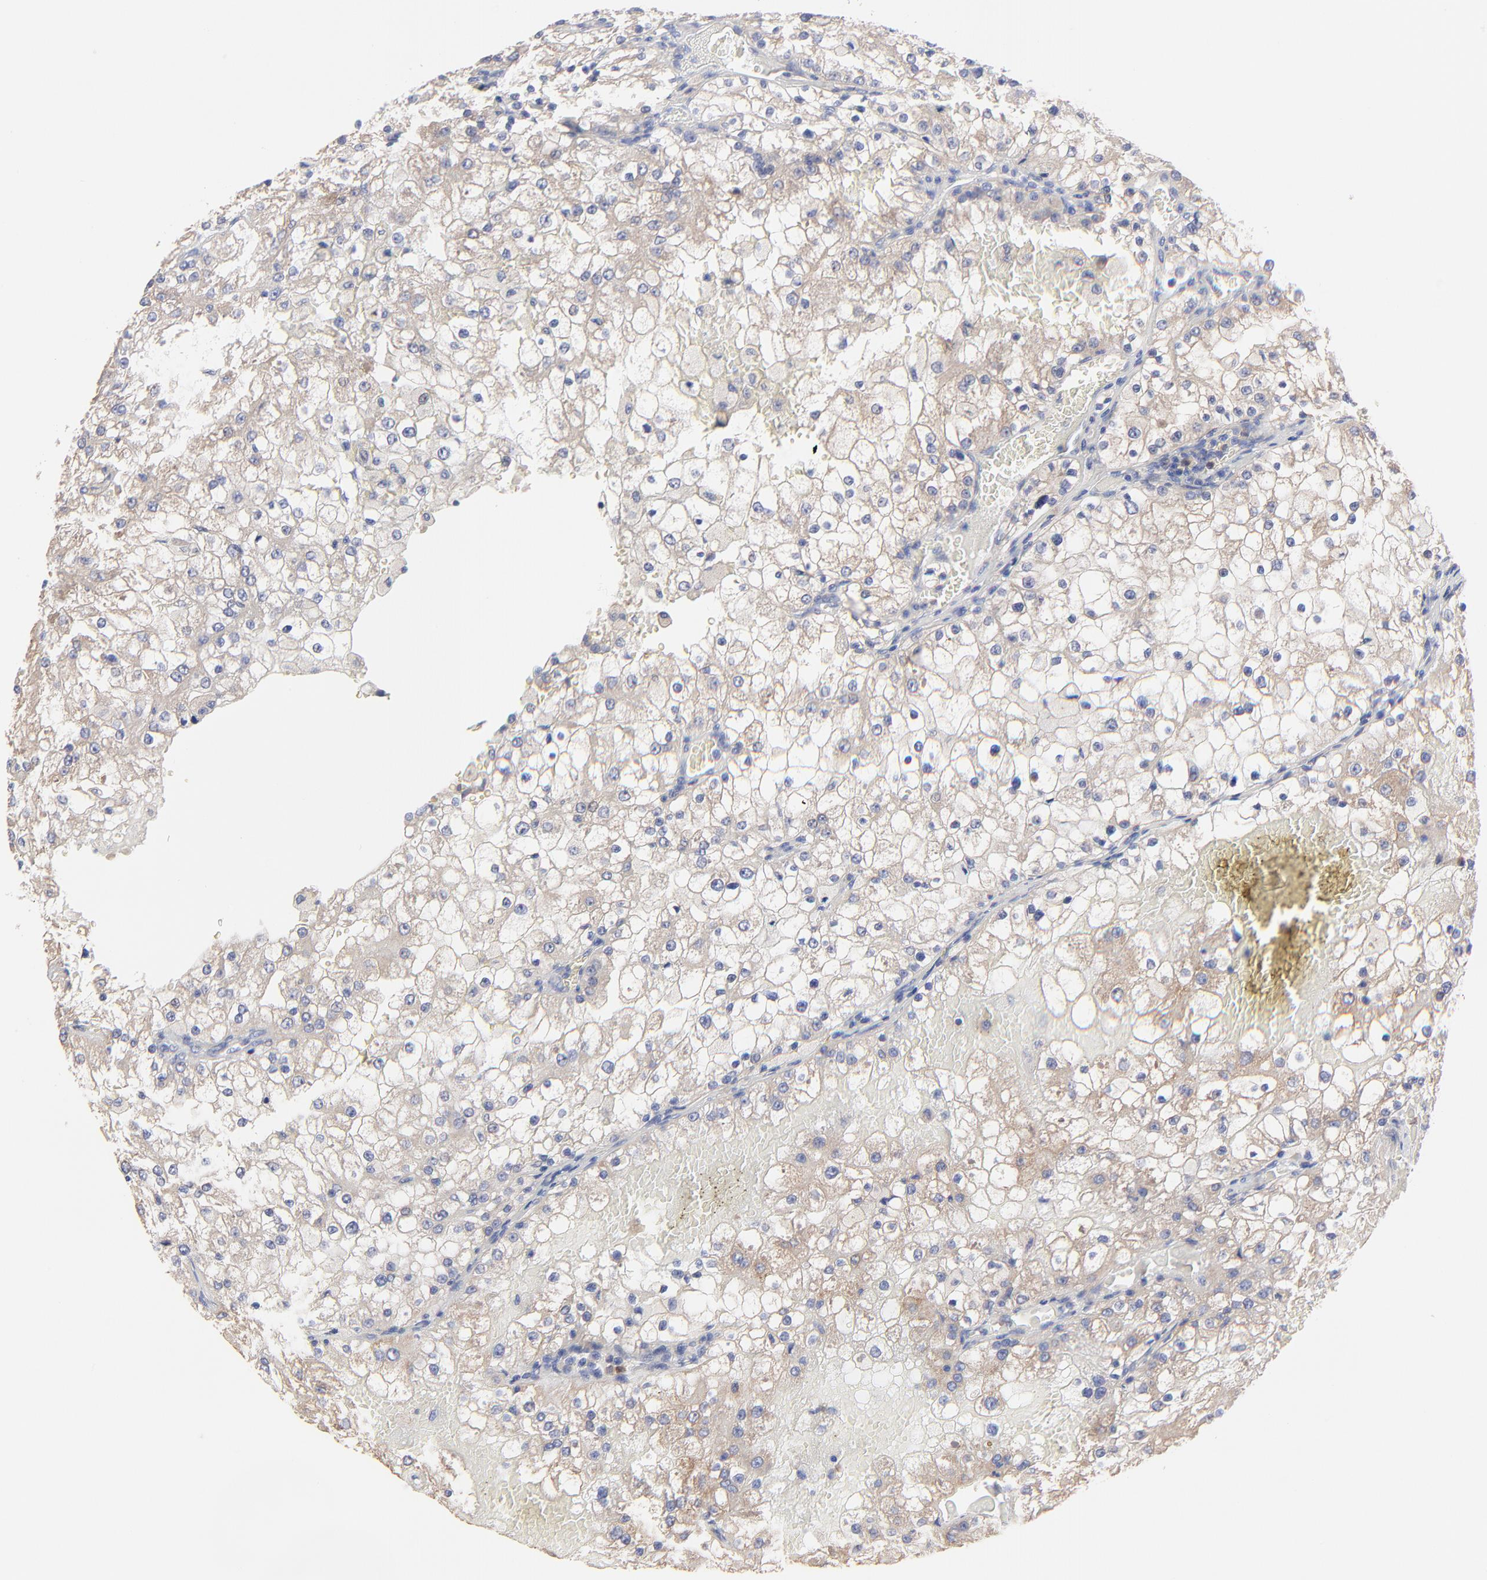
{"staining": {"intensity": "moderate", "quantity": ">75%", "location": "cytoplasmic/membranous"}, "tissue": "renal cancer", "cell_type": "Tumor cells", "image_type": "cancer", "snomed": [{"axis": "morphology", "description": "Adenocarcinoma, NOS"}, {"axis": "topography", "description": "Kidney"}], "caption": "Protein expression analysis of human adenocarcinoma (renal) reveals moderate cytoplasmic/membranous positivity in about >75% of tumor cells.", "gene": "PPFIBP2", "patient": {"sex": "female", "age": 74}}